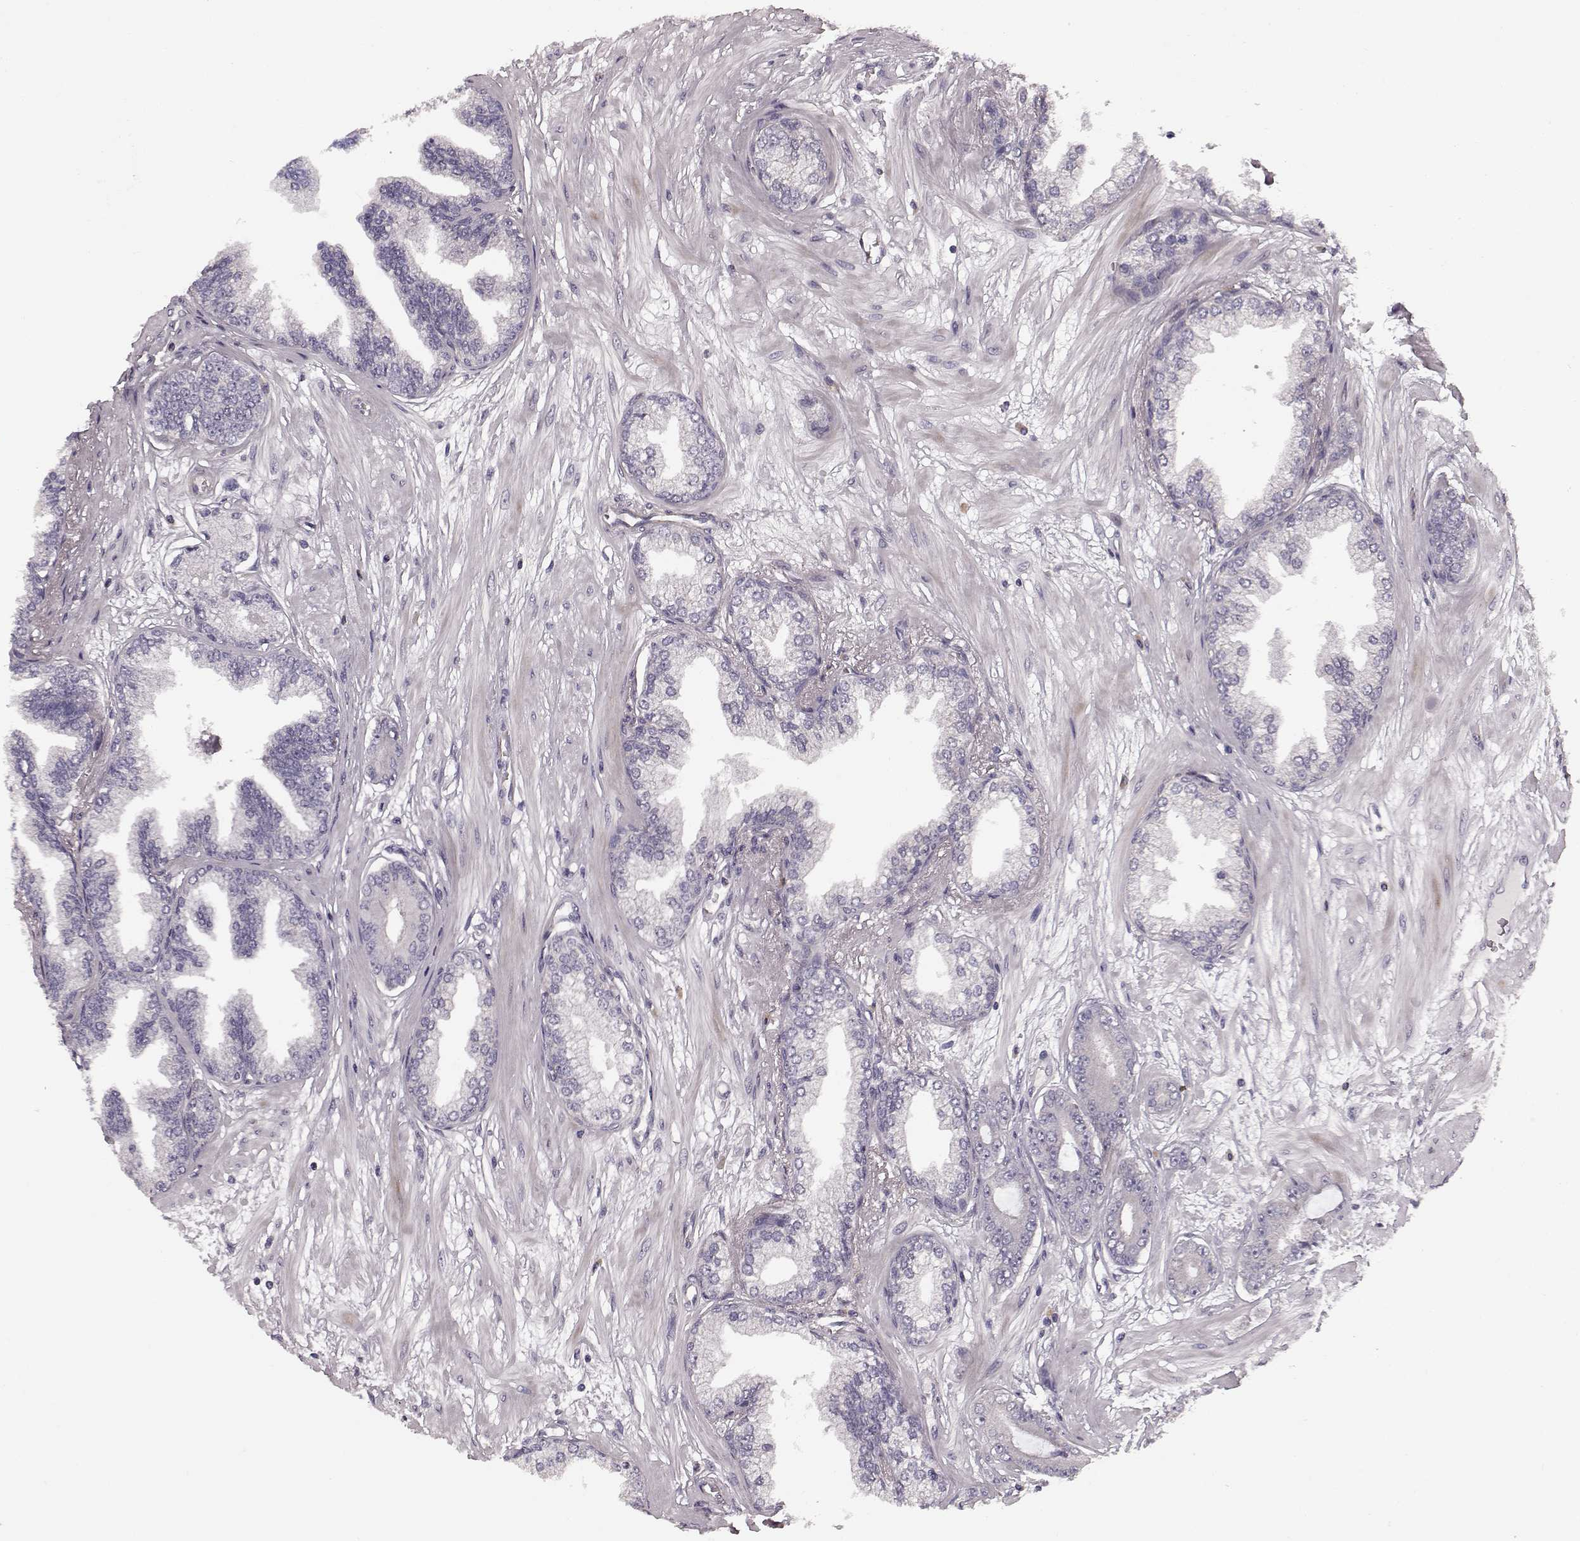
{"staining": {"intensity": "negative", "quantity": "none", "location": "none"}, "tissue": "prostate cancer", "cell_type": "Tumor cells", "image_type": "cancer", "snomed": [{"axis": "morphology", "description": "Adenocarcinoma, Low grade"}, {"axis": "topography", "description": "Prostate"}], "caption": "The photomicrograph reveals no staining of tumor cells in prostate cancer (adenocarcinoma (low-grade)).", "gene": "SLC22A18", "patient": {"sex": "male", "age": 64}}